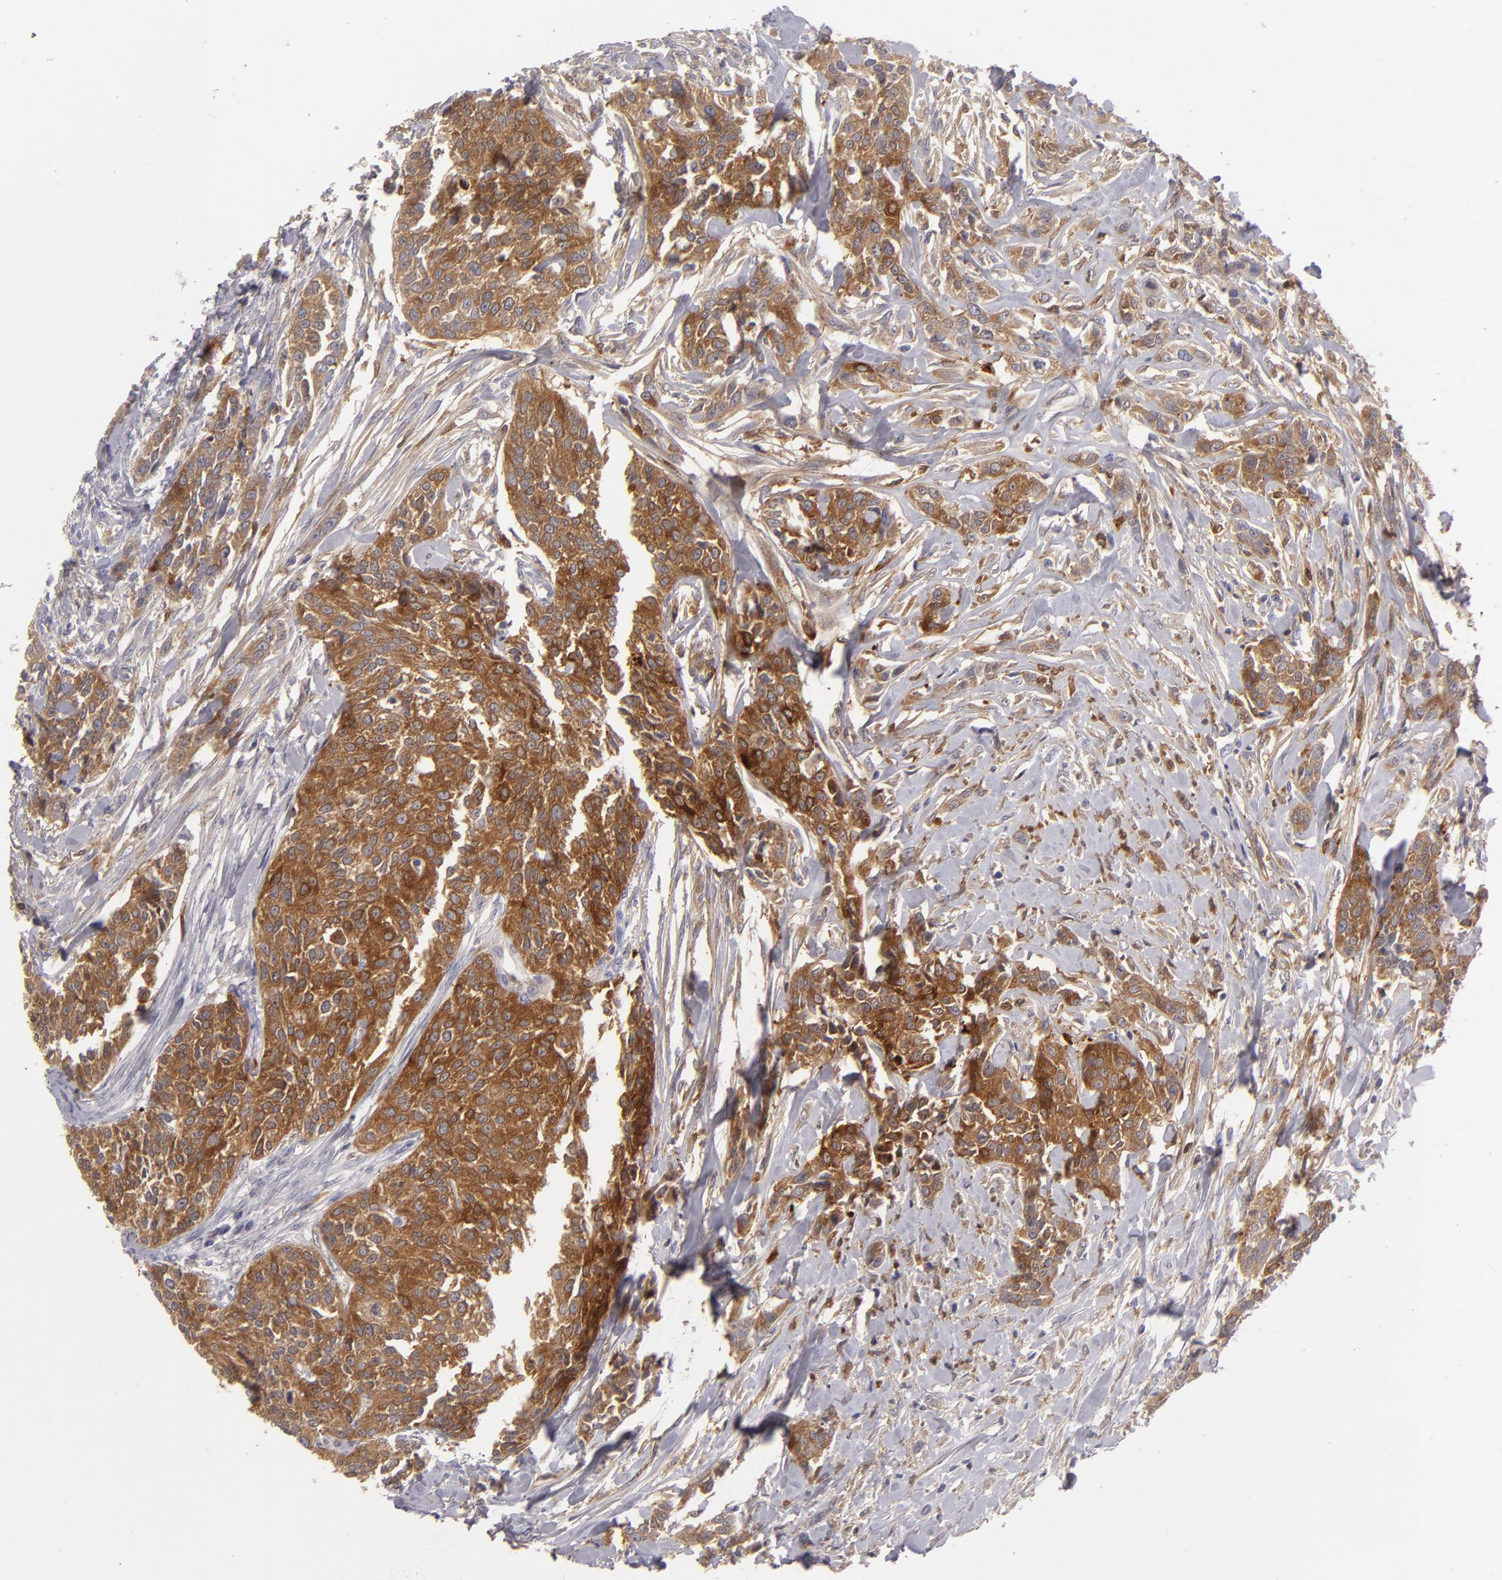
{"staining": {"intensity": "strong", "quantity": ">75%", "location": "cytoplasmic/membranous"}, "tissue": "urothelial cancer", "cell_type": "Tumor cells", "image_type": "cancer", "snomed": [{"axis": "morphology", "description": "Urothelial carcinoma, High grade"}, {"axis": "topography", "description": "Urinary bladder"}], "caption": "About >75% of tumor cells in urothelial cancer demonstrate strong cytoplasmic/membranous protein expression as visualized by brown immunohistochemical staining.", "gene": "MMP10", "patient": {"sex": "male", "age": 56}}